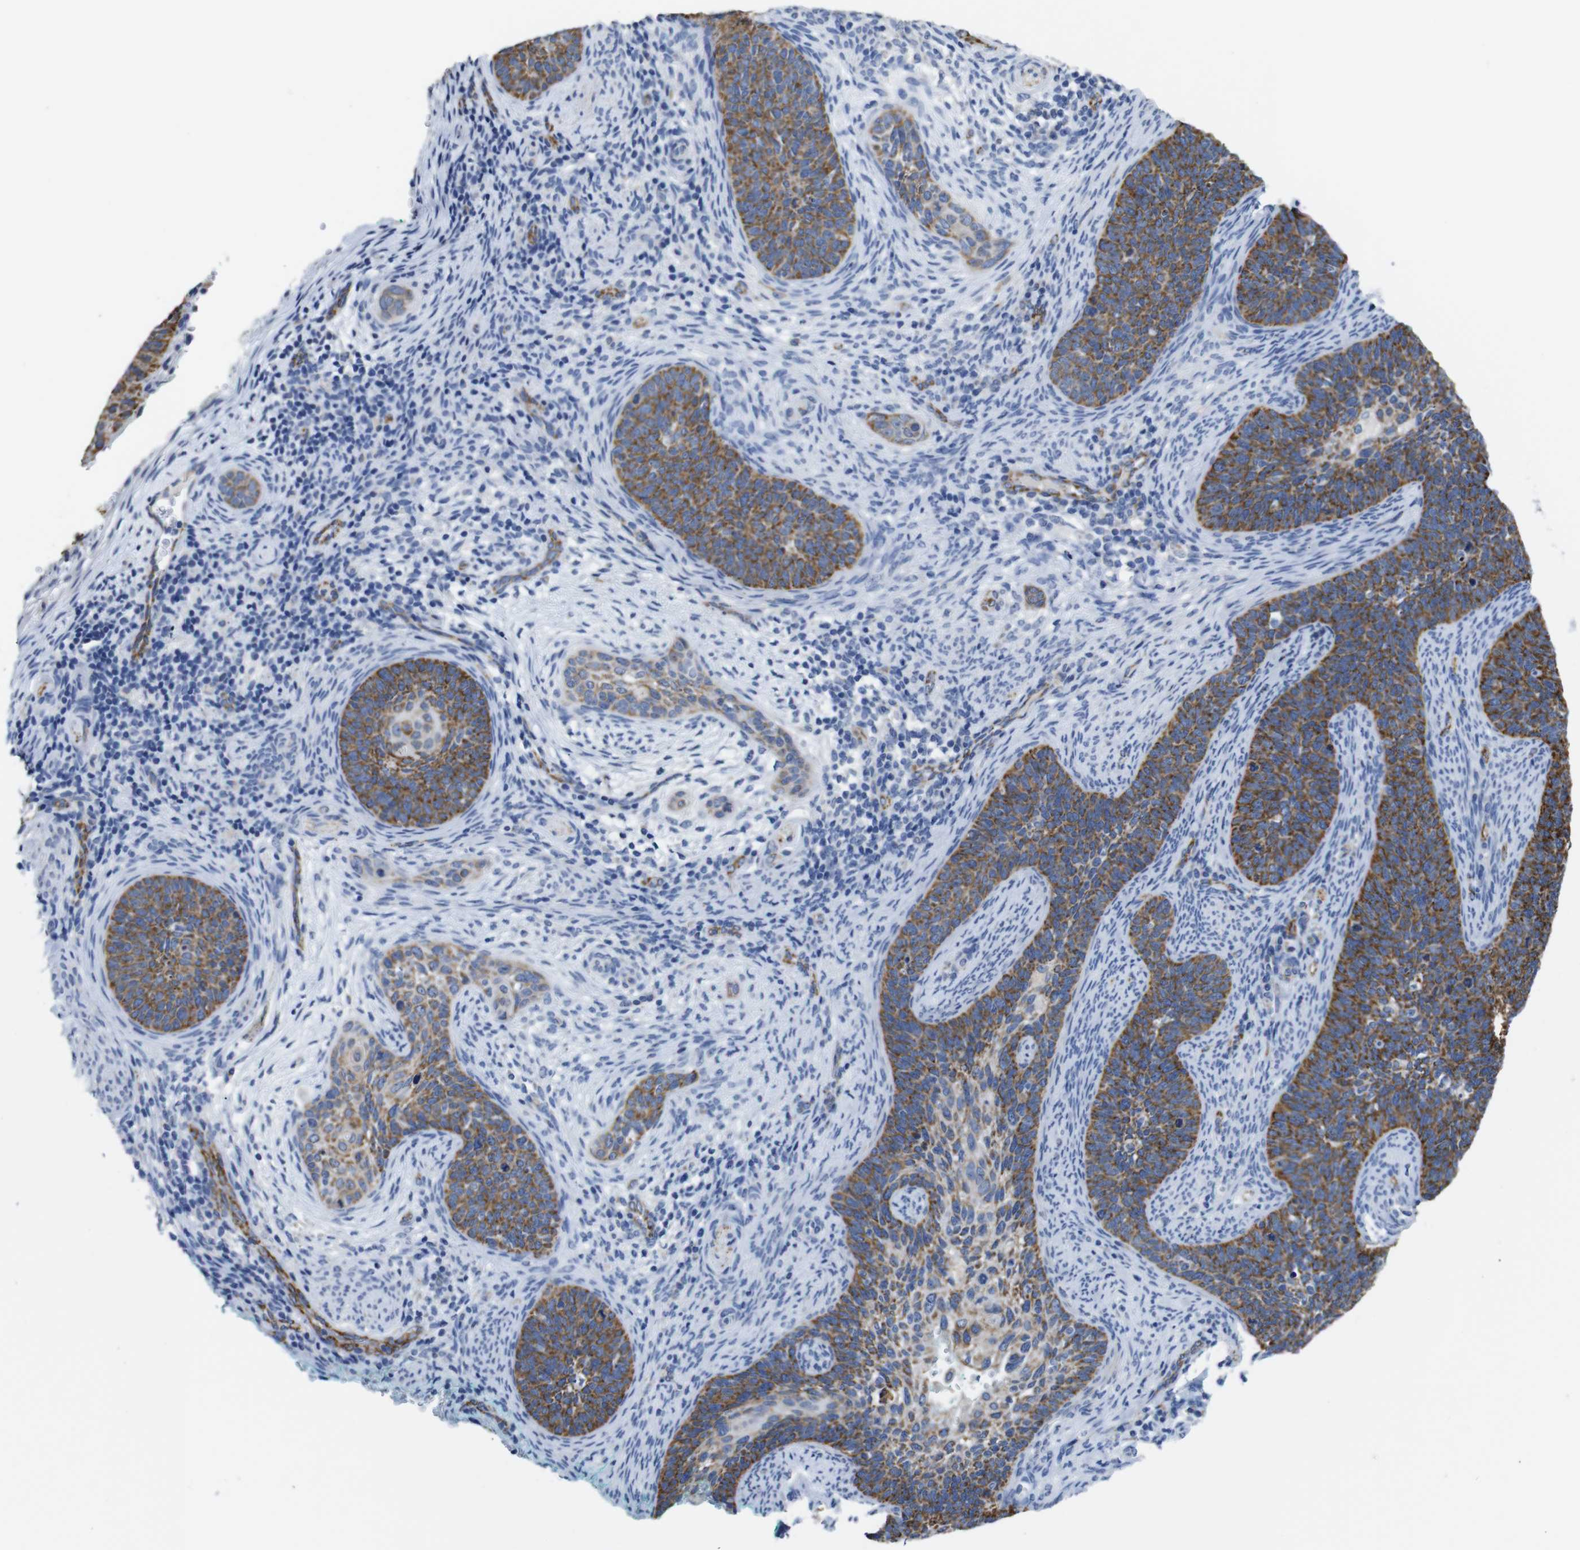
{"staining": {"intensity": "strong", "quantity": "25%-75%", "location": "cytoplasmic/membranous"}, "tissue": "cervical cancer", "cell_type": "Tumor cells", "image_type": "cancer", "snomed": [{"axis": "morphology", "description": "Squamous cell carcinoma, NOS"}, {"axis": "topography", "description": "Cervix"}], "caption": "Cervical cancer stained with immunohistochemistry (IHC) reveals strong cytoplasmic/membranous staining in approximately 25%-75% of tumor cells. (DAB (3,3'-diaminobenzidine) IHC, brown staining for protein, blue staining for nuclei).", "gene": "MAOA", "patient": {"sex": "female", "age": 33}}